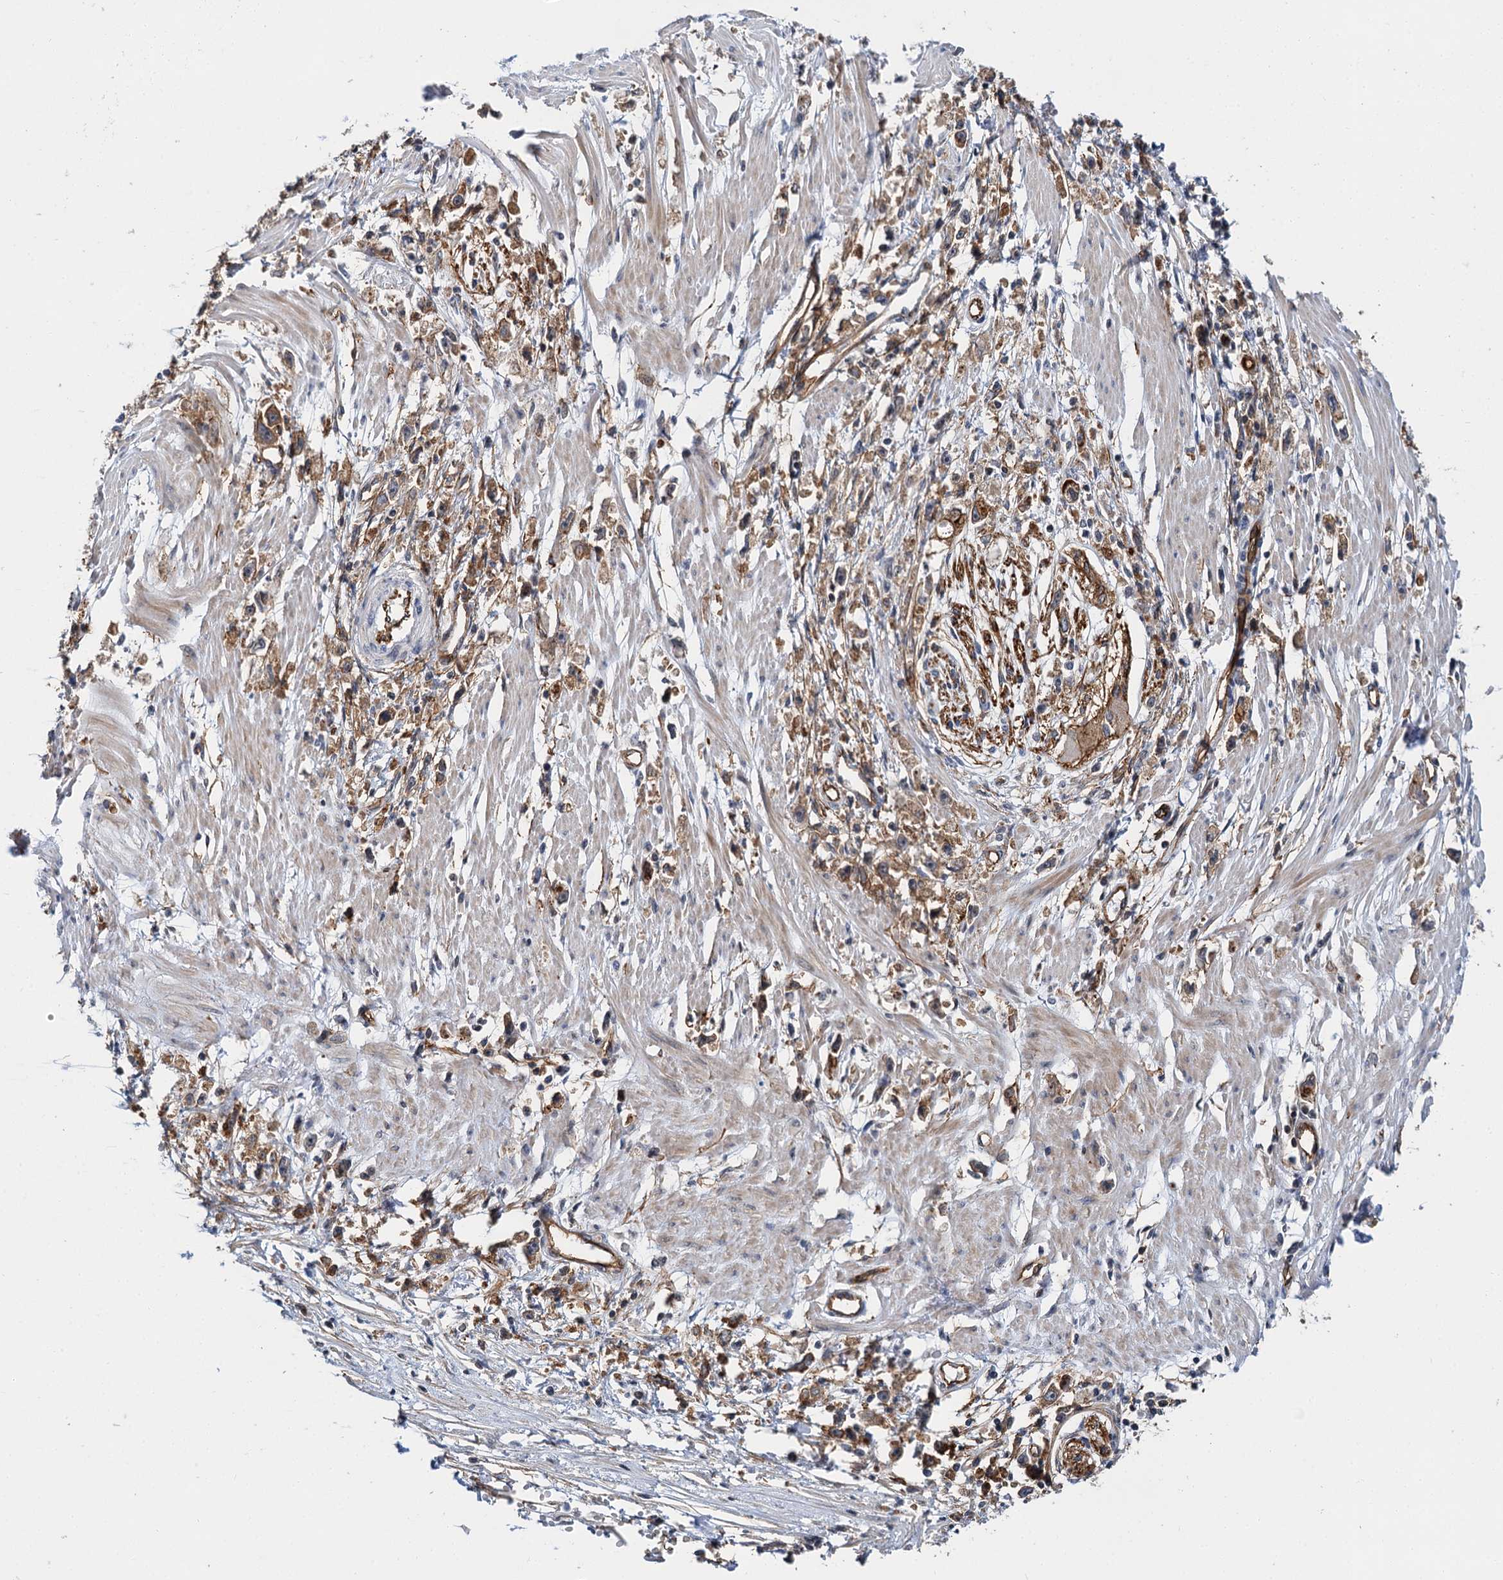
{"staining": {"intensity": "moderate", "quantity": ">75%", "location": "cytoplasmic/membranous"}, "tissue": "stomach cancer", "cell_type": "Tumor cells", "image_type": "cancer", "snomed": [{"axis": "morphology", "description": "Adenocarcinoma, NOS"}, {"axis": "topography", "description": "Stomach"}], "caption": "Stomach cancer stained for a protein (brown) reveals moderate cytoplasmic/membranous positive positivity in approximately >75% of tumor cells.", "gene": "ABLIM1", "patient": {"sex": "female", "age": 59}}